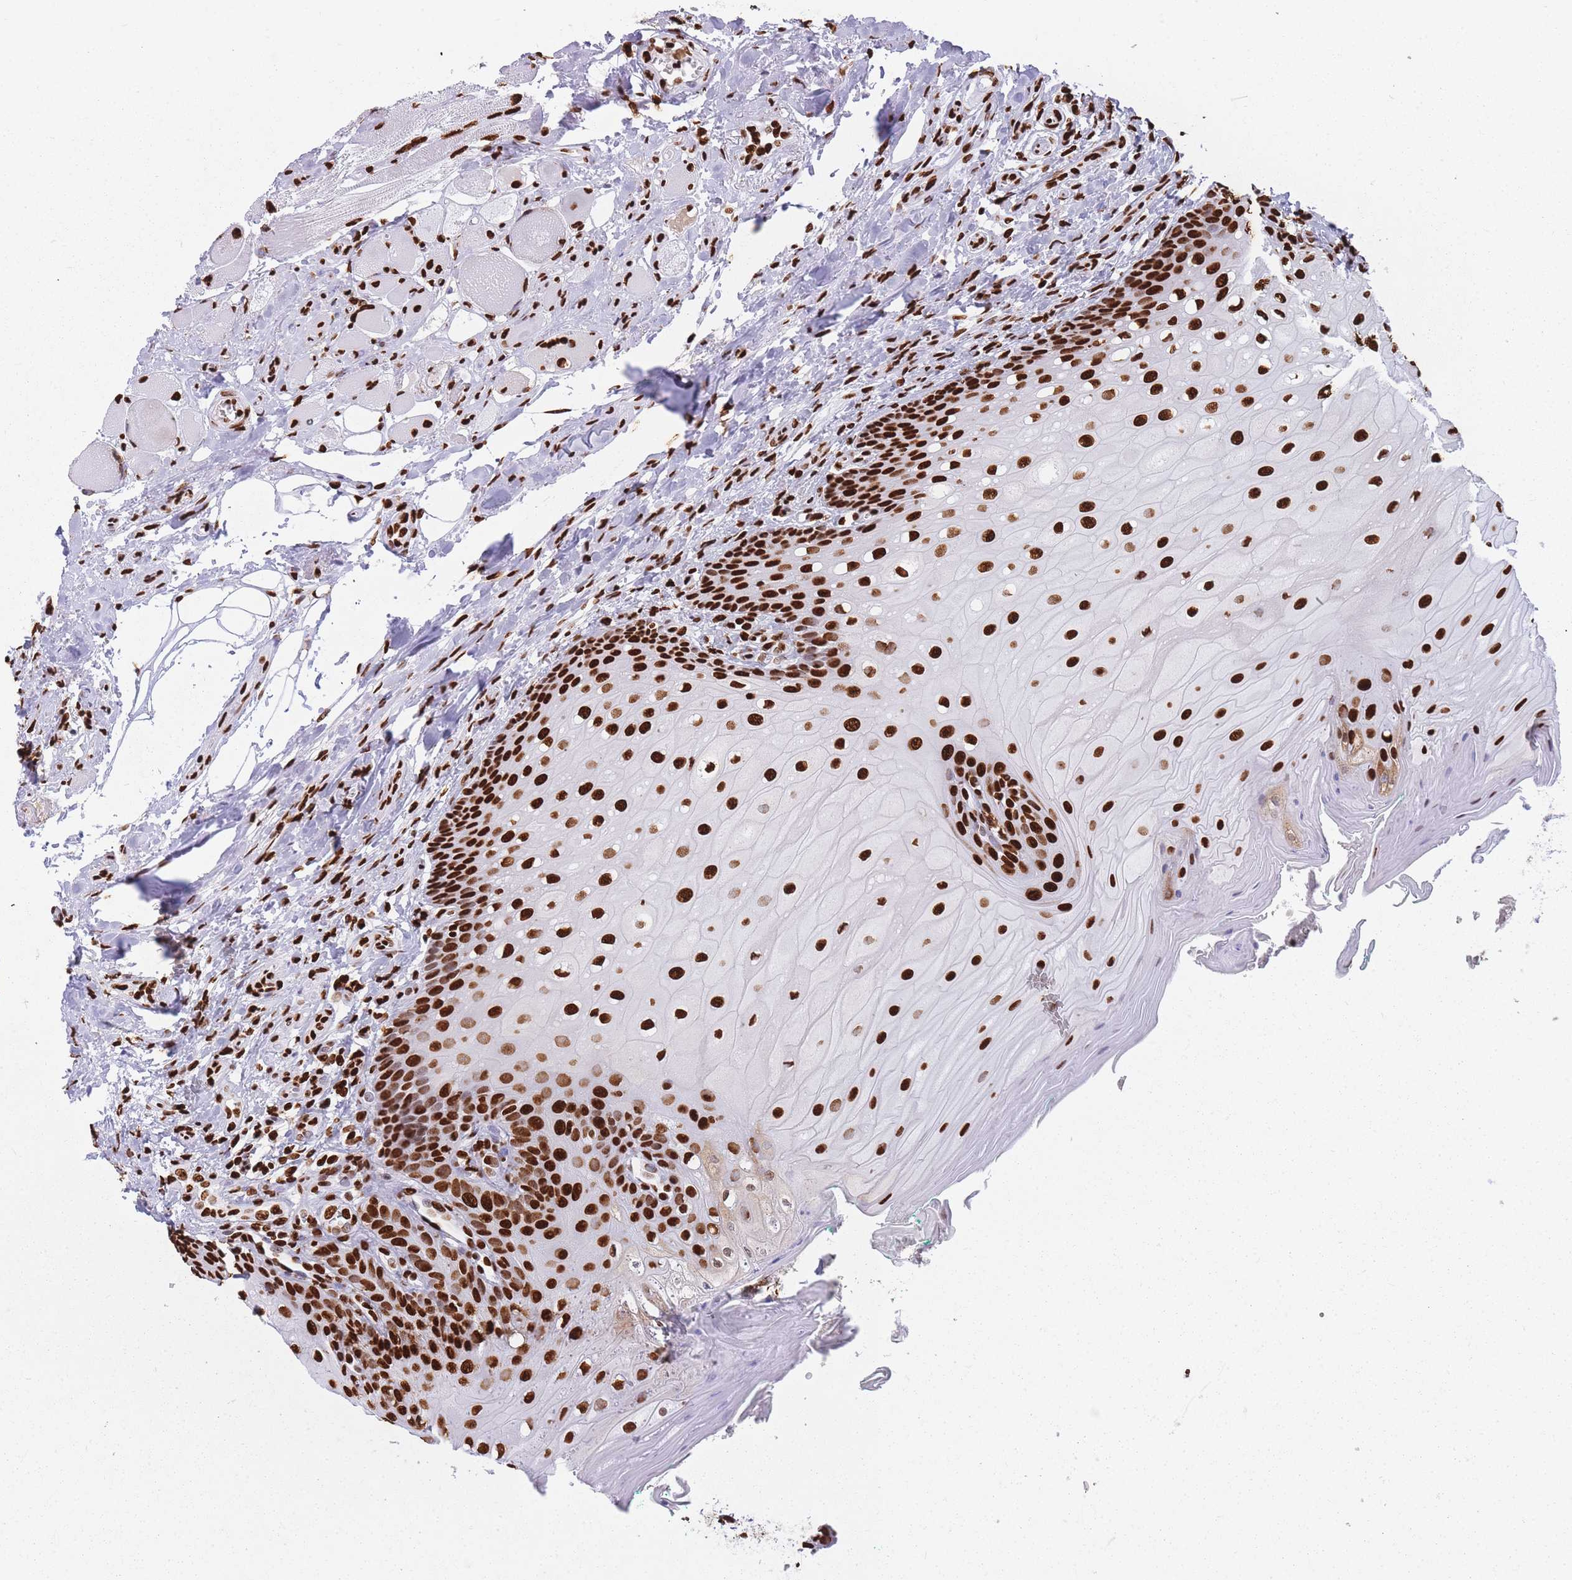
{"staining": {"intensity": "strong", "quantity": ">75%", "location": "nuclear"}, "tissue": "oral mucosa", "cell_type": "Squamous epithelial cells", "image_type": "normal", "snomed": [{"axis": "morphology", "description": "Normal tissue, NOS"}, {"axis": "morphology", "description": "Squamous cell carcinoma, NOS"}, {"axis": "topography", "description": "Oral tissue"}, {"axis": "topography", "description": "Tounge, NOS"}, {"axis": "topography", "description": "Head-Neck"}], "caption": "Protein staining displays strong nuclear positivity in about >75% of squamous epithelial cells in normal oral mucosa.", "gene": "HNRNPUL1", "patient": {"sex": "male", "age": 79}}